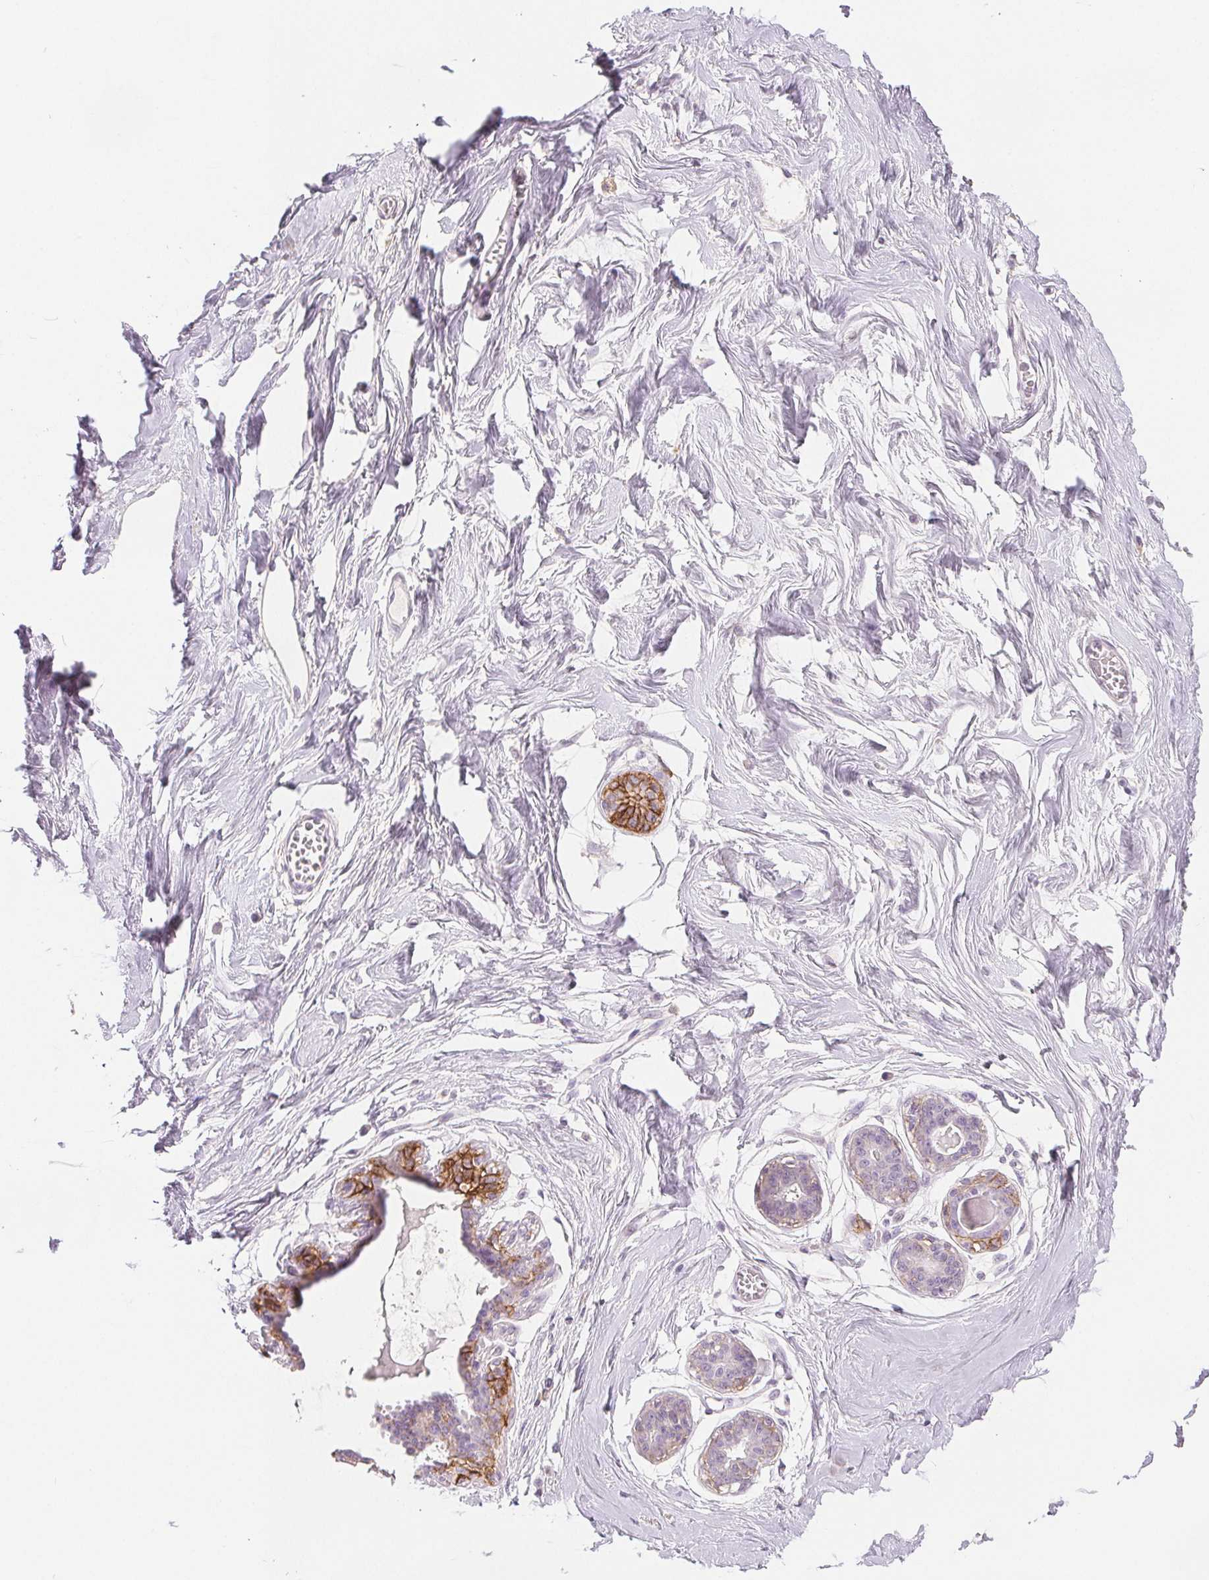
{"staining": {"intensity": "negative", "quantity": "none", "location": "none"}, "tissue": "breast", "cell_type": "Adipocytes", "image_type": "normal", "snomed": [{"axis": "morphology", "description": "Normal tissue, NOS"}, {"axis": "topography", "description": "Breast"}], "caption": "Adipocytes show no significant positivity in unremarkable breast. The staining was performed using DAB to visualize the protein expression in brown, while the nuclei were stained in blue with hematoxylin (Magnification: 20x).", "gene": "CA12", "patient": {"sex": "female", "age": 45}}